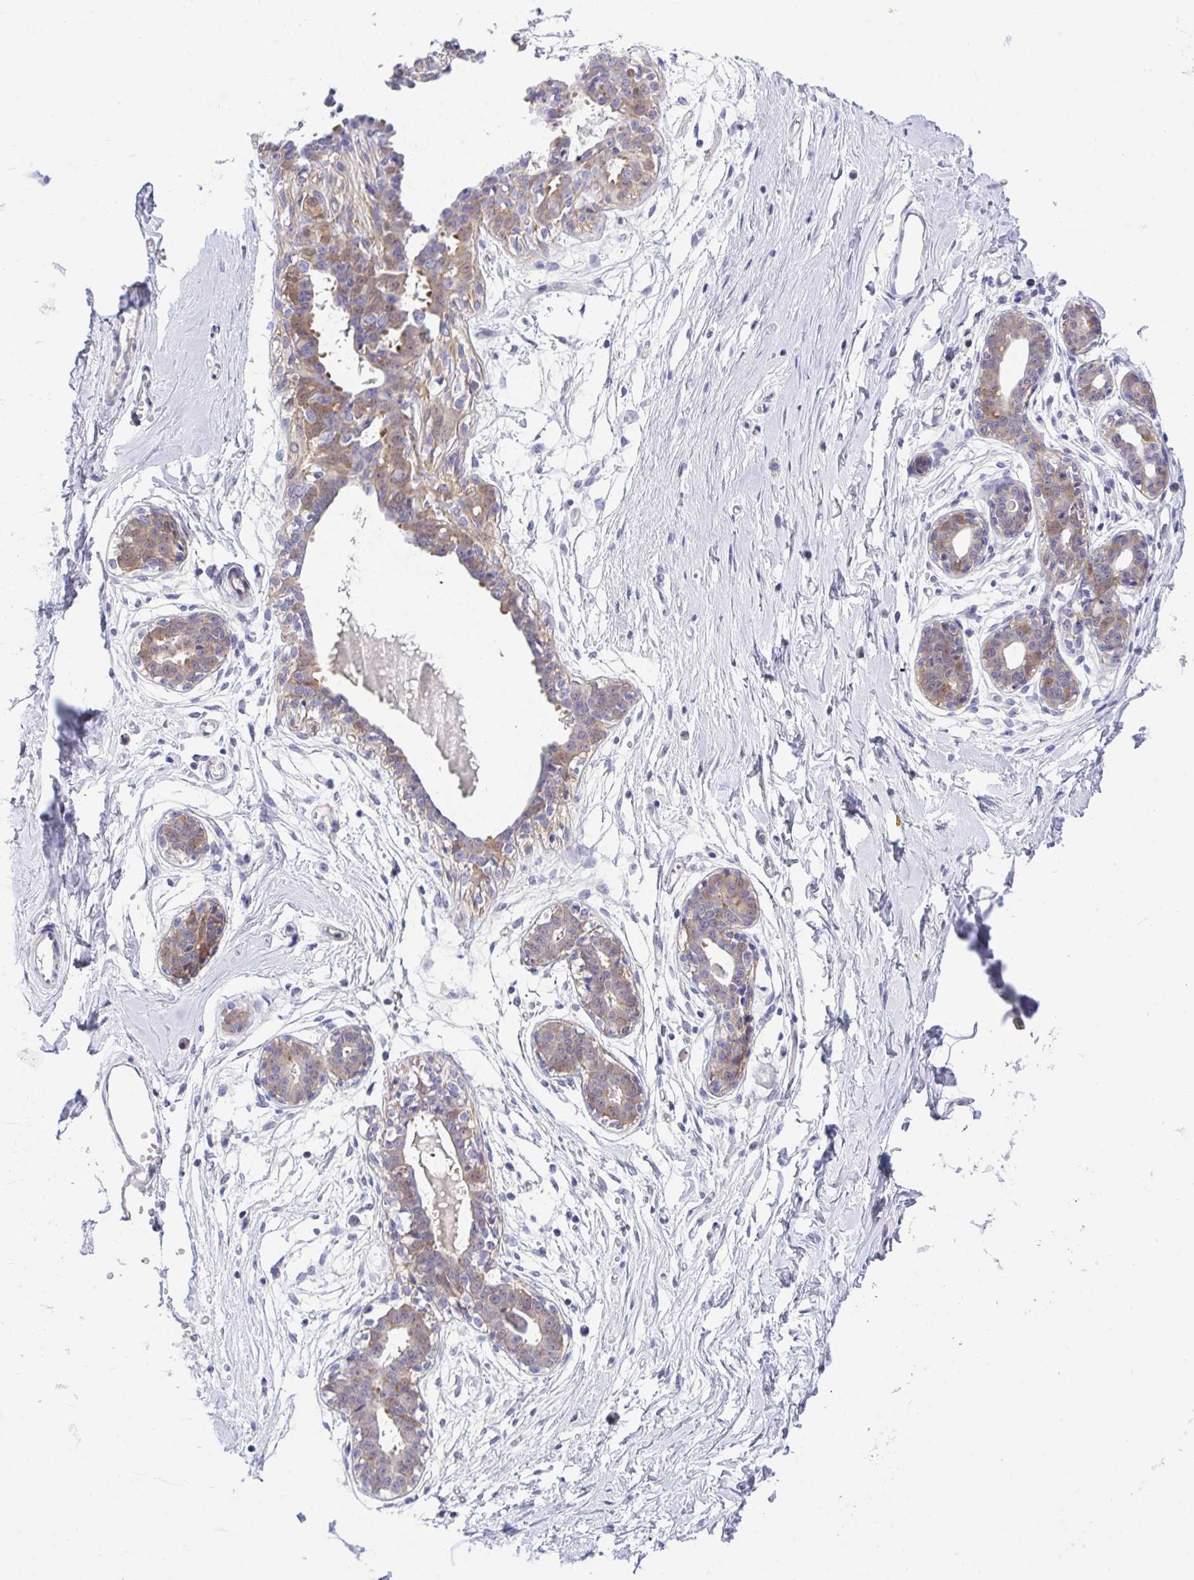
{"staining": {"intensity": "negative", "quantity": "none", "location": "none"}, "tissue": "breast", "cell_type": "Adipocytes", "image_type": "normal", "snomed": [{"axis": "morphology", "description": "Normal tissue, NOS"}, {"axis": "topography", "description": "Breast"}], "caption": "Immunohistochemistry (IHC) photomicrograph of unremarkable breast: breast stained with DAB (3,3'-diaminobenzidine) exhibits no significant protein expression in adipocytes.", "gene": "HOXD12", "patient": {"sex": "female", "age": 45}}